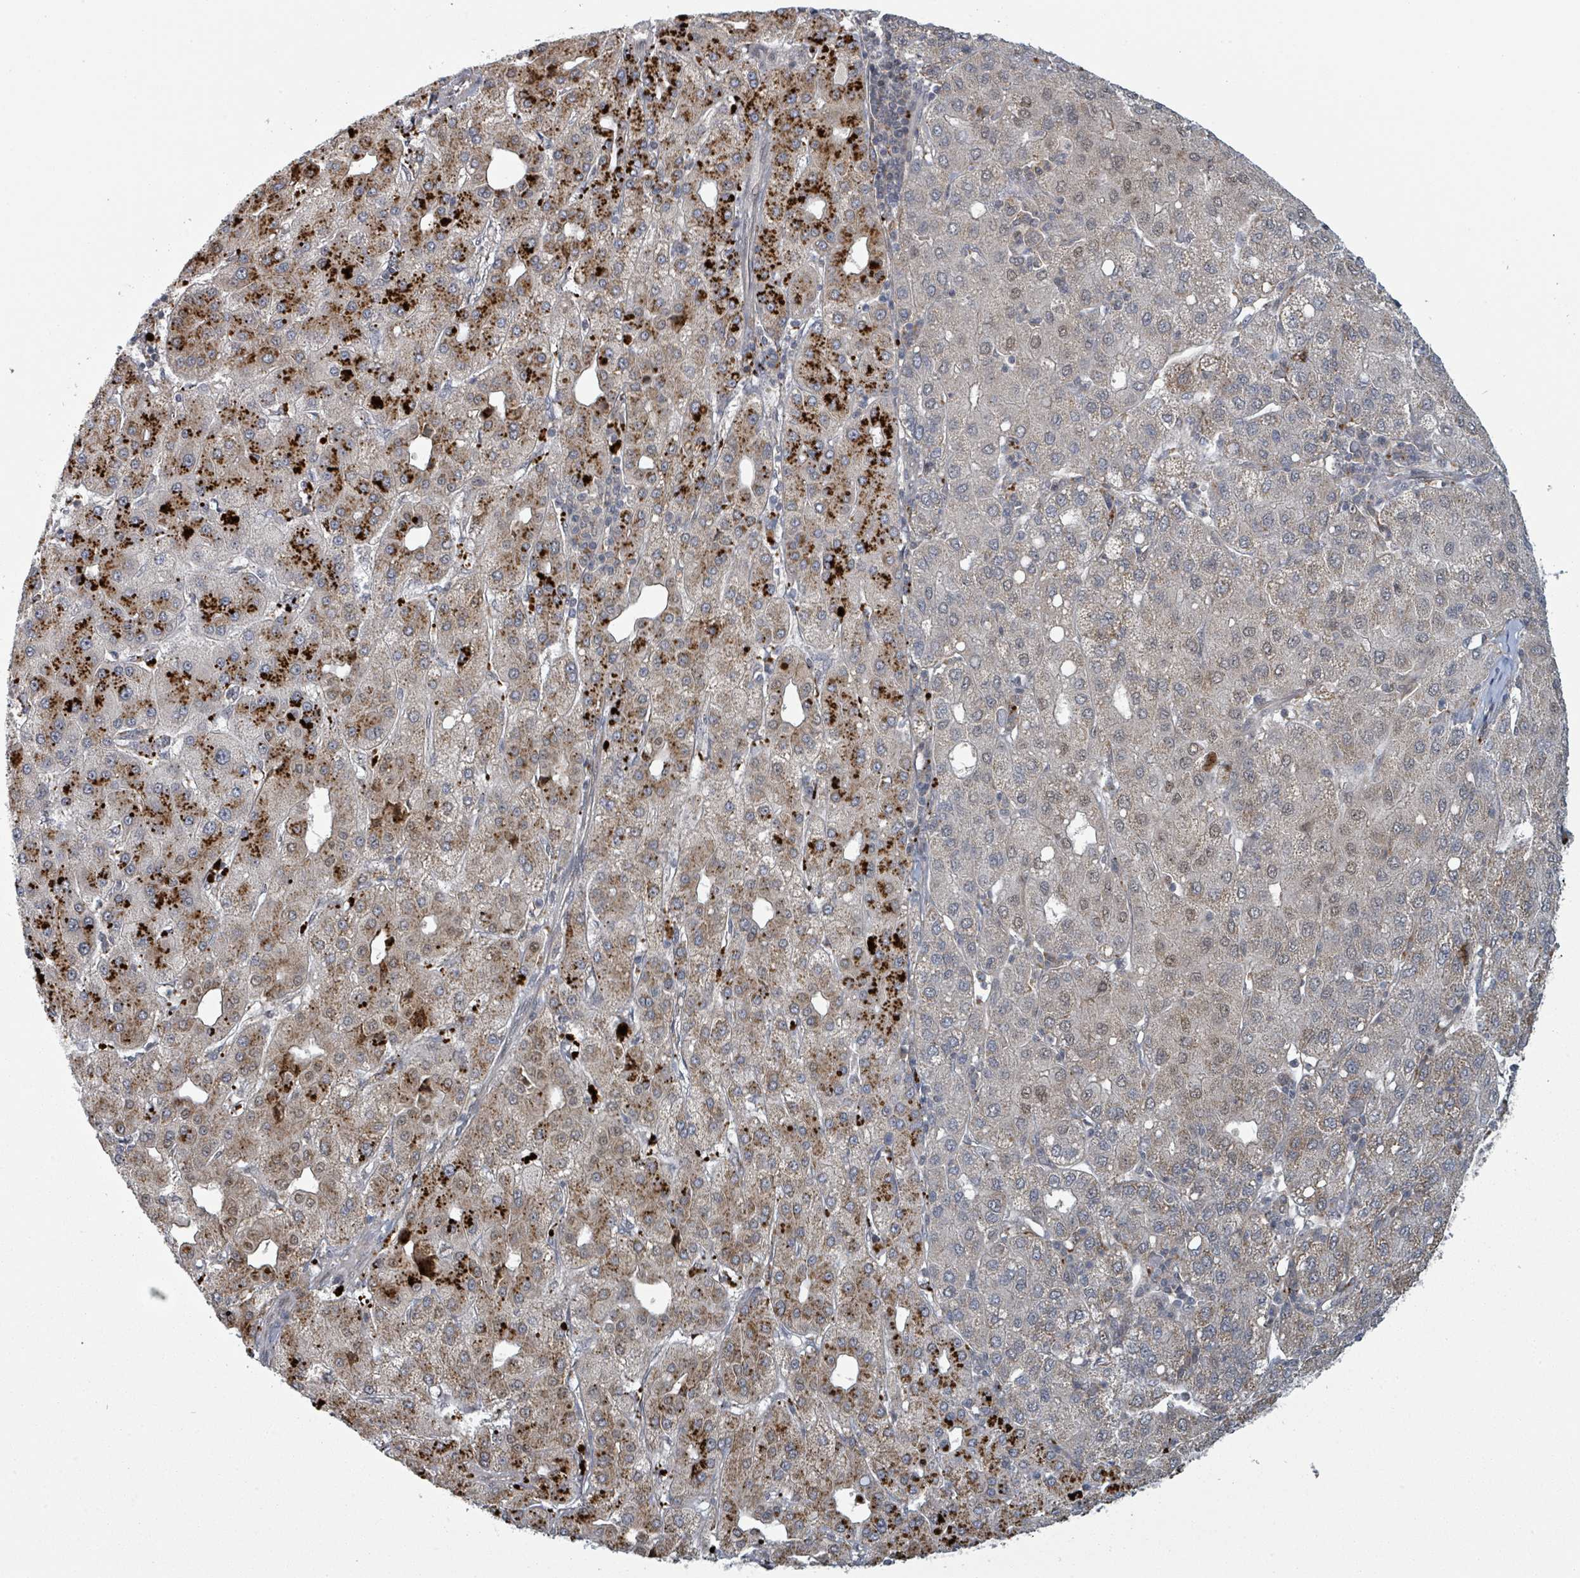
{"staining": {"intensity": "strong", "quantity": "25%-75%", "location": "cytoplasmic/membranous"}, "tissue": "liver cancer", "cell_type": "Tumor cells", "image_type": "cancer", "snomed": [{"axis": "morphology", "description": "Carcinoma, Hepatocellular, NOS"}, {"axis": "topography", "description": "Liver"}], "caption": "The immunohistochemical stain shows strong cytoplasmic/membranous staining in tumor cells of liver hepatocellular carcinoma tissue.", "gene": "GTF3C1", "patient": {"sex": "male", "age": 65}}